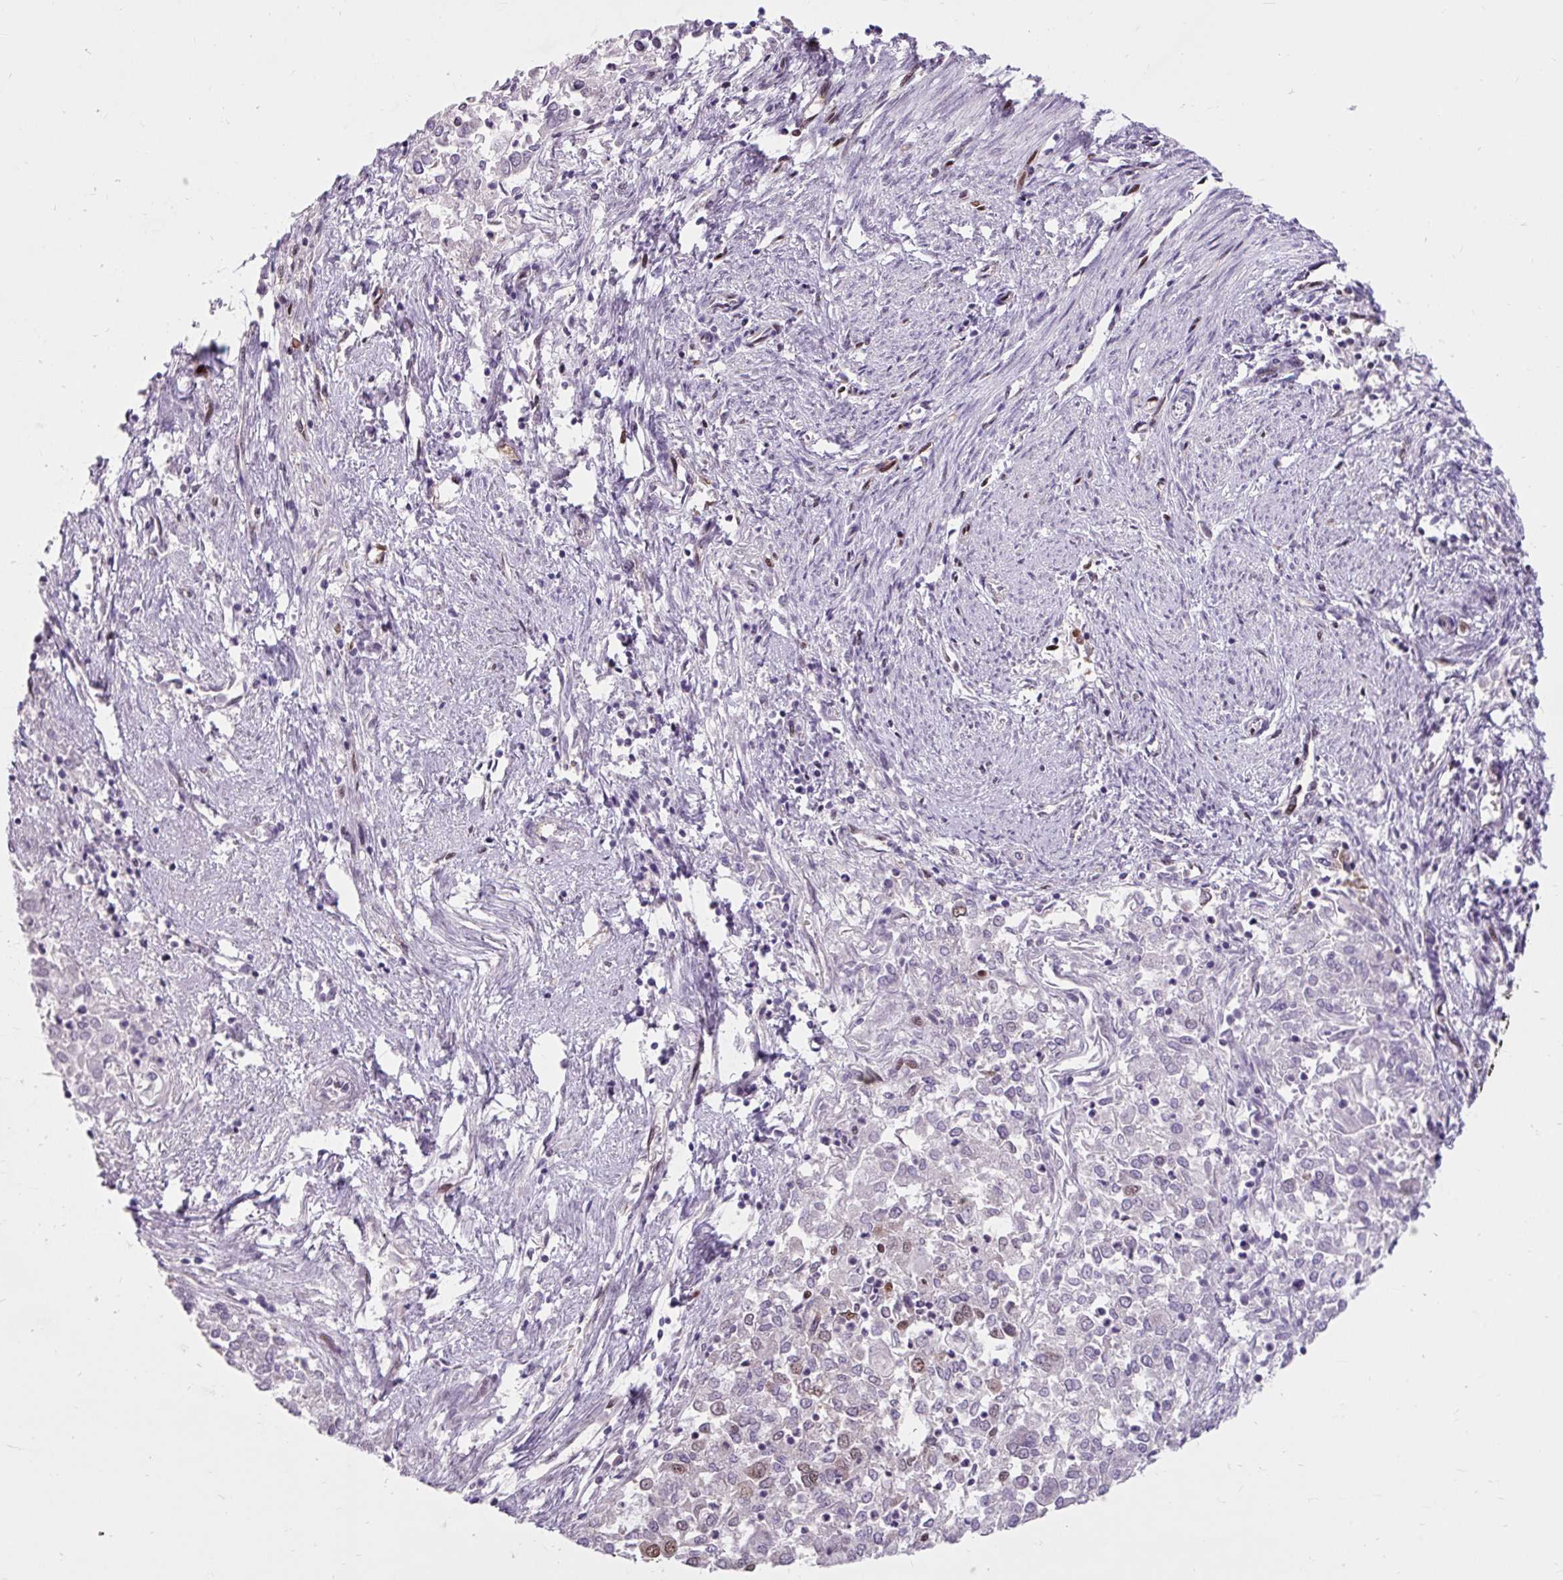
{"staining": {"intensity": "moderate", "quantity": "<25%", "location": "nuclear"}, "tissue": "endometrial cancer", "cell_type": "Tumor cells", "image_type": "cancer", "snomed": [{"axis": "morphology", "description": "Adenocarcinoma, NOS"}, {"axis": "topography", "description": "Endometrium"}], "caption": "Protein staining of endometrial cancer (adenocarcinoma) tissue demonstrates moderate nuclear expression in about <25% of tumor cells.", "gene": "FUS", "patient": {"sex": "female", "age": 57}}